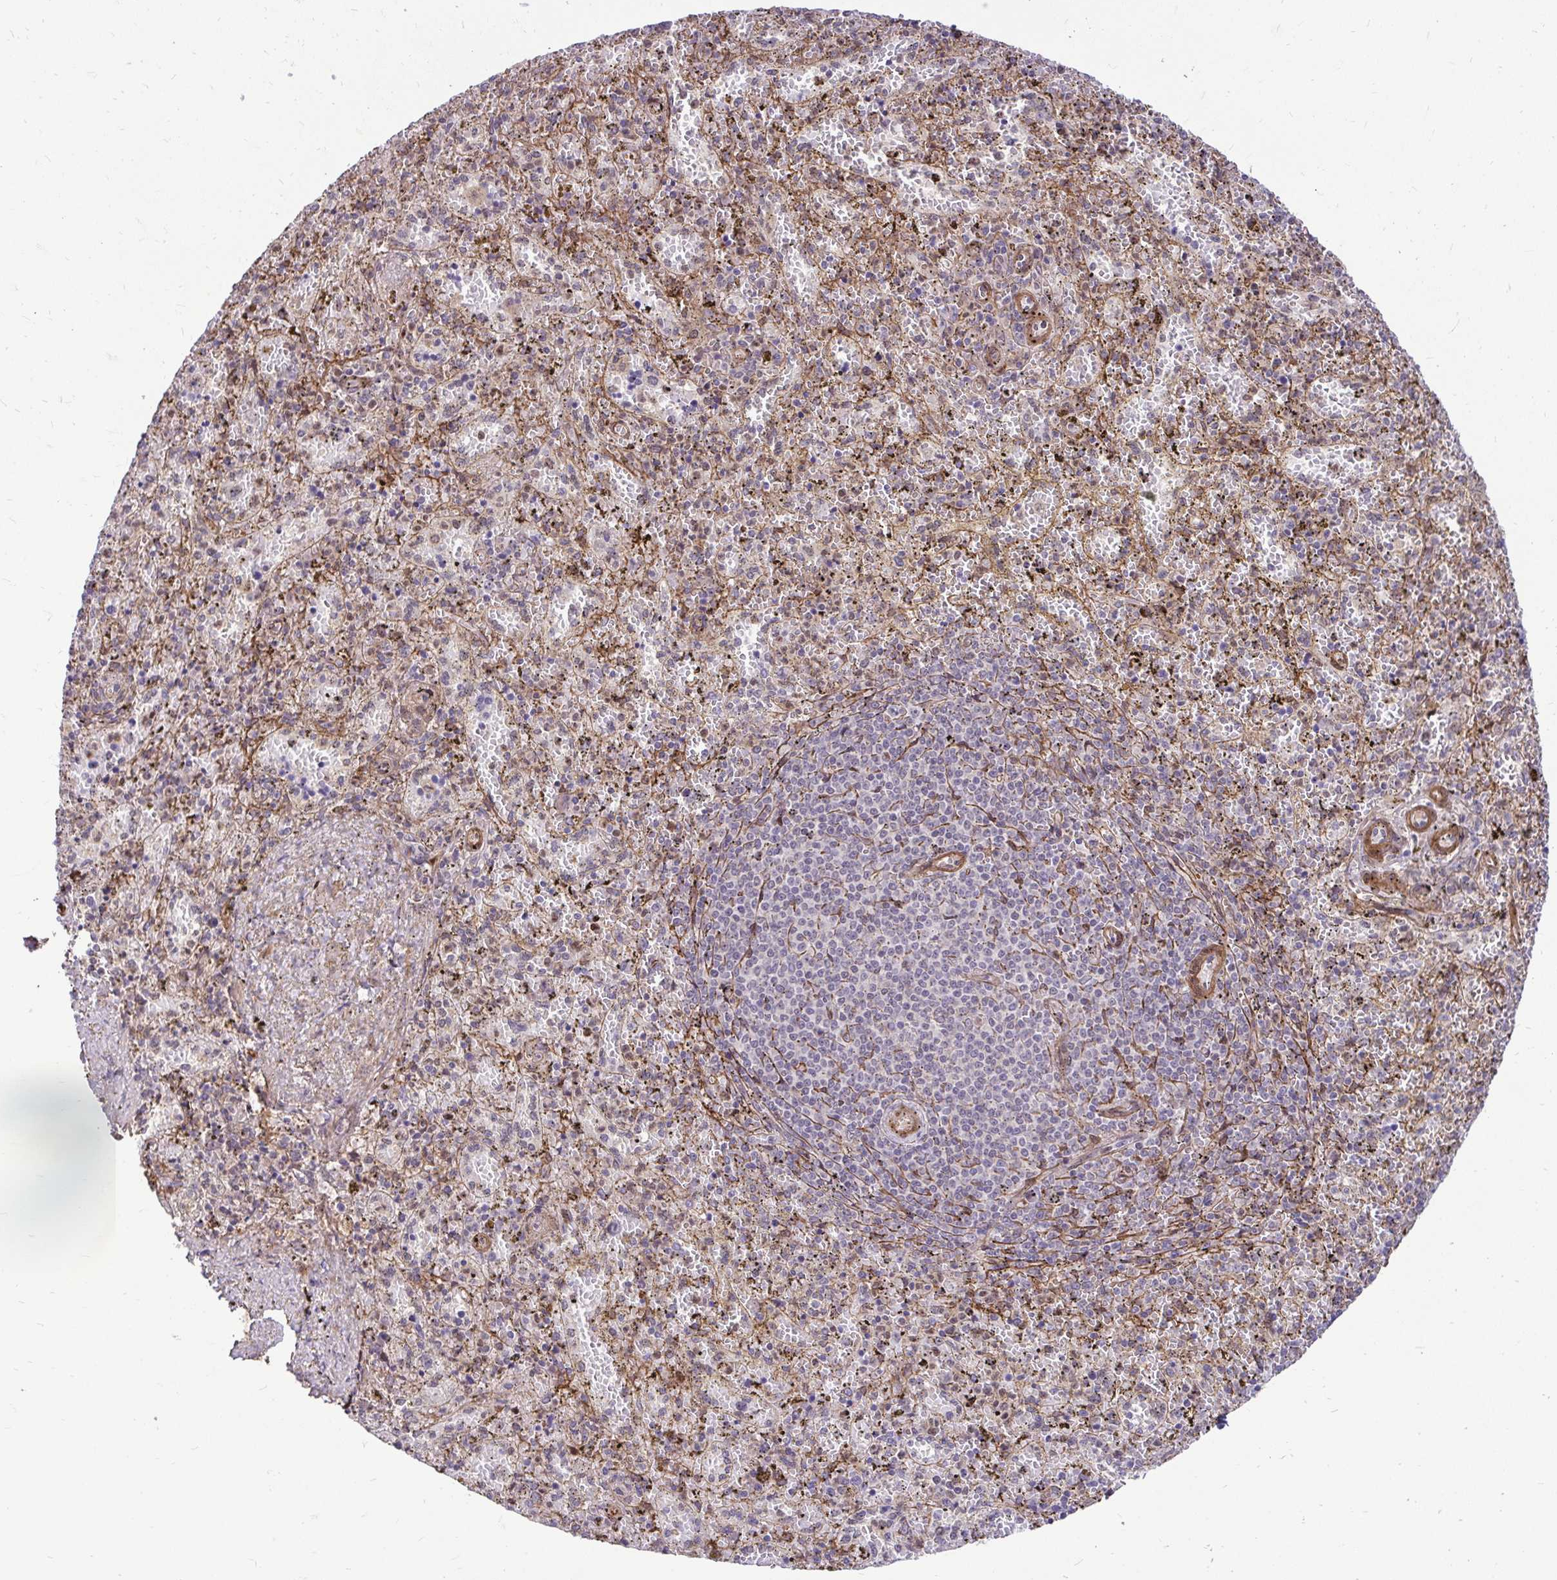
{"staining": {"intensity": "negative", "quantity": "none", "location": "none"}, "tissue": "spleen", "cell_type": "Cells in red pulp", "image_type": "normal", "snomed": [{"axis": "morphology", "description": "Normal tissue, NOS"}, {"axis": "topography", "description": "Spleen"}], "caption": "This is an IHC histopathology image of normal human spleen. There is no positivity in cells in red pulp.", "gene": "TRIP6", "patient": {"sex": "female", "age": 50}}